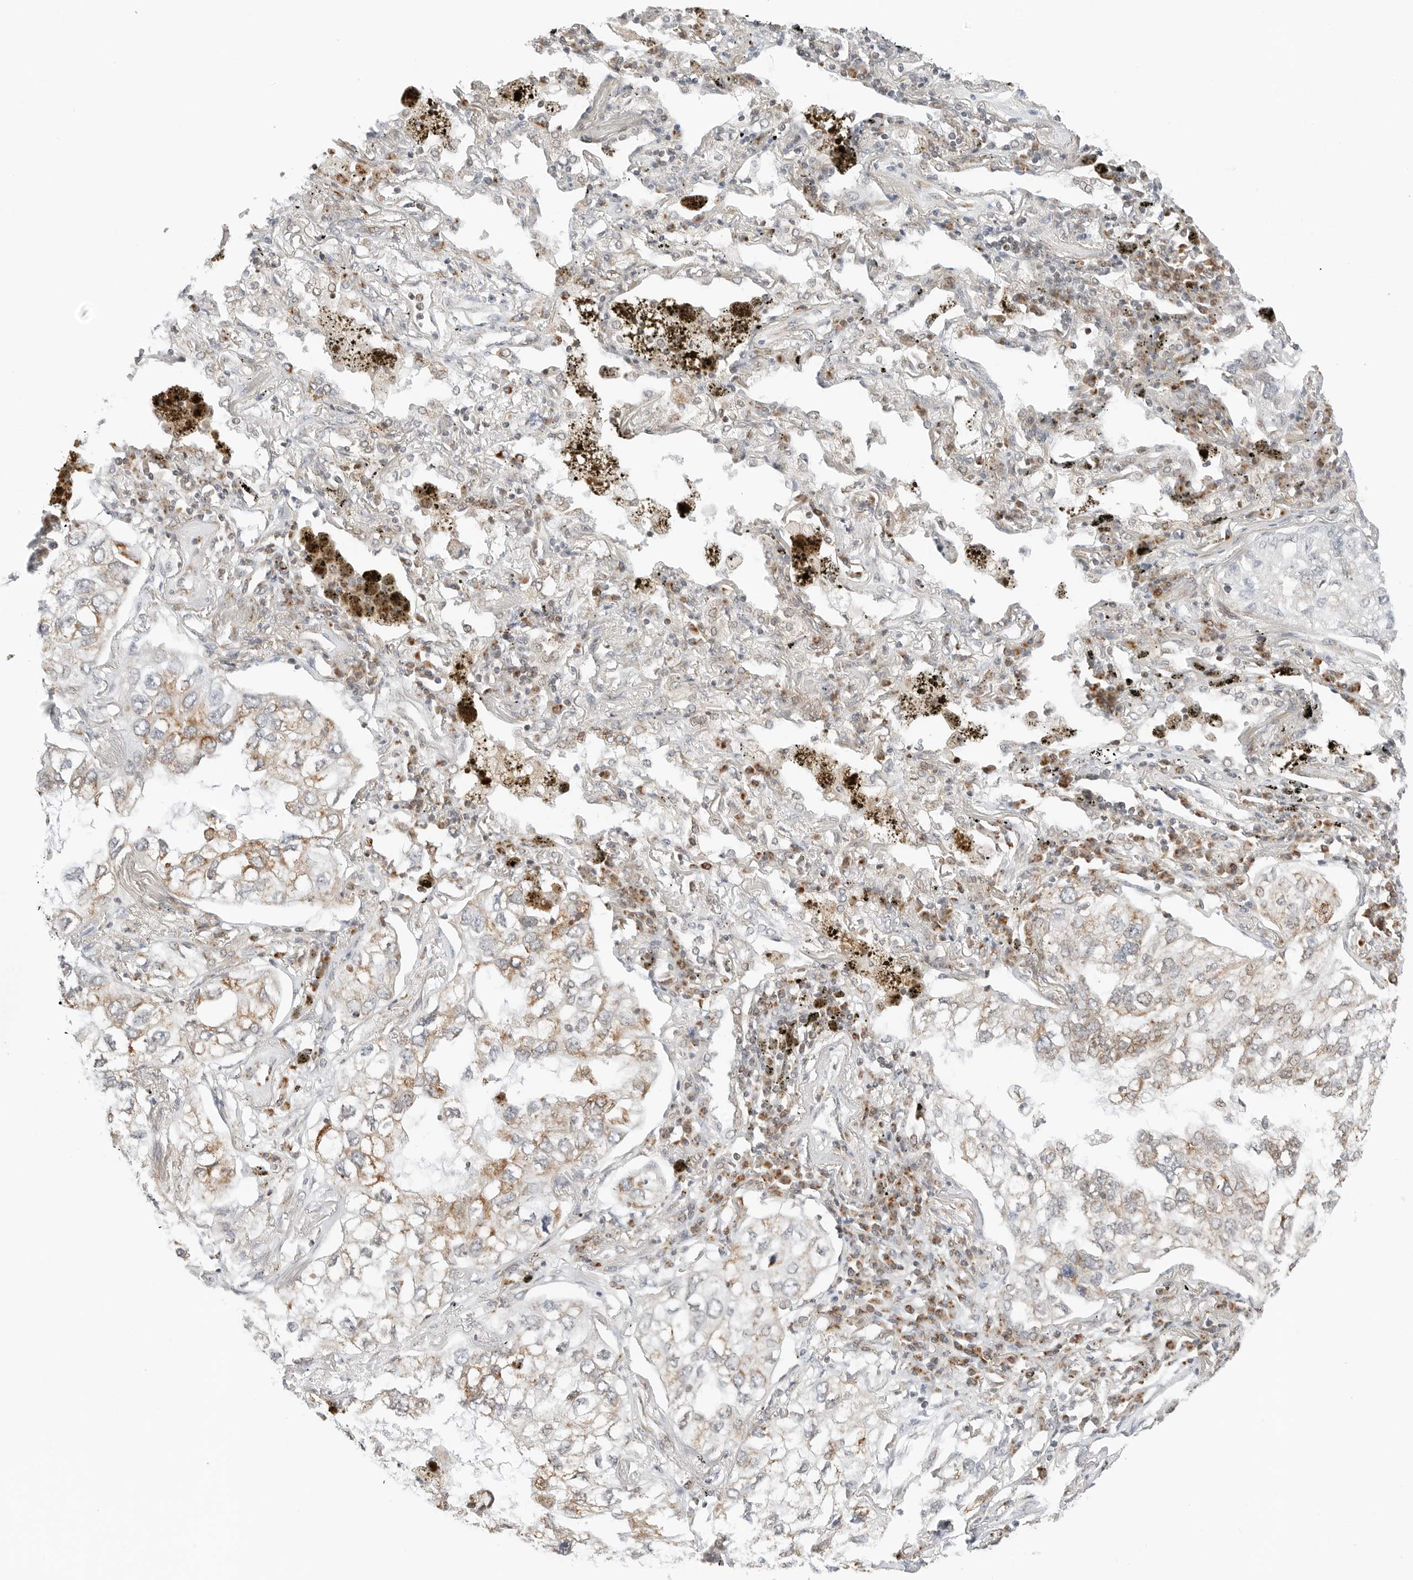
{"staining": {"intensity": "moderate", "quantity": "<25%", "location": "cytoplasmic/membranous"}, "tissue": "lung cancer", "cell_type": "Tumor cells", "image_type": "cancer", "snomed": [{"axis": "morphology", "description": "Adenocarcinoma, NOS"}, {"axis": "topography", "description": "Lung"}], "caption": "Brown immunohistochemical staining in human lung adenocarcinoma displays moderate cytoplasmic/membranous positivity in about <25% of tumor cells. (Stains: DAB in brown, nuclei in blue, Microscopy: brightfield microscopy at high magnification).", "gene": "DYRK4", "patient": {"sex": "male", "age": 65}}